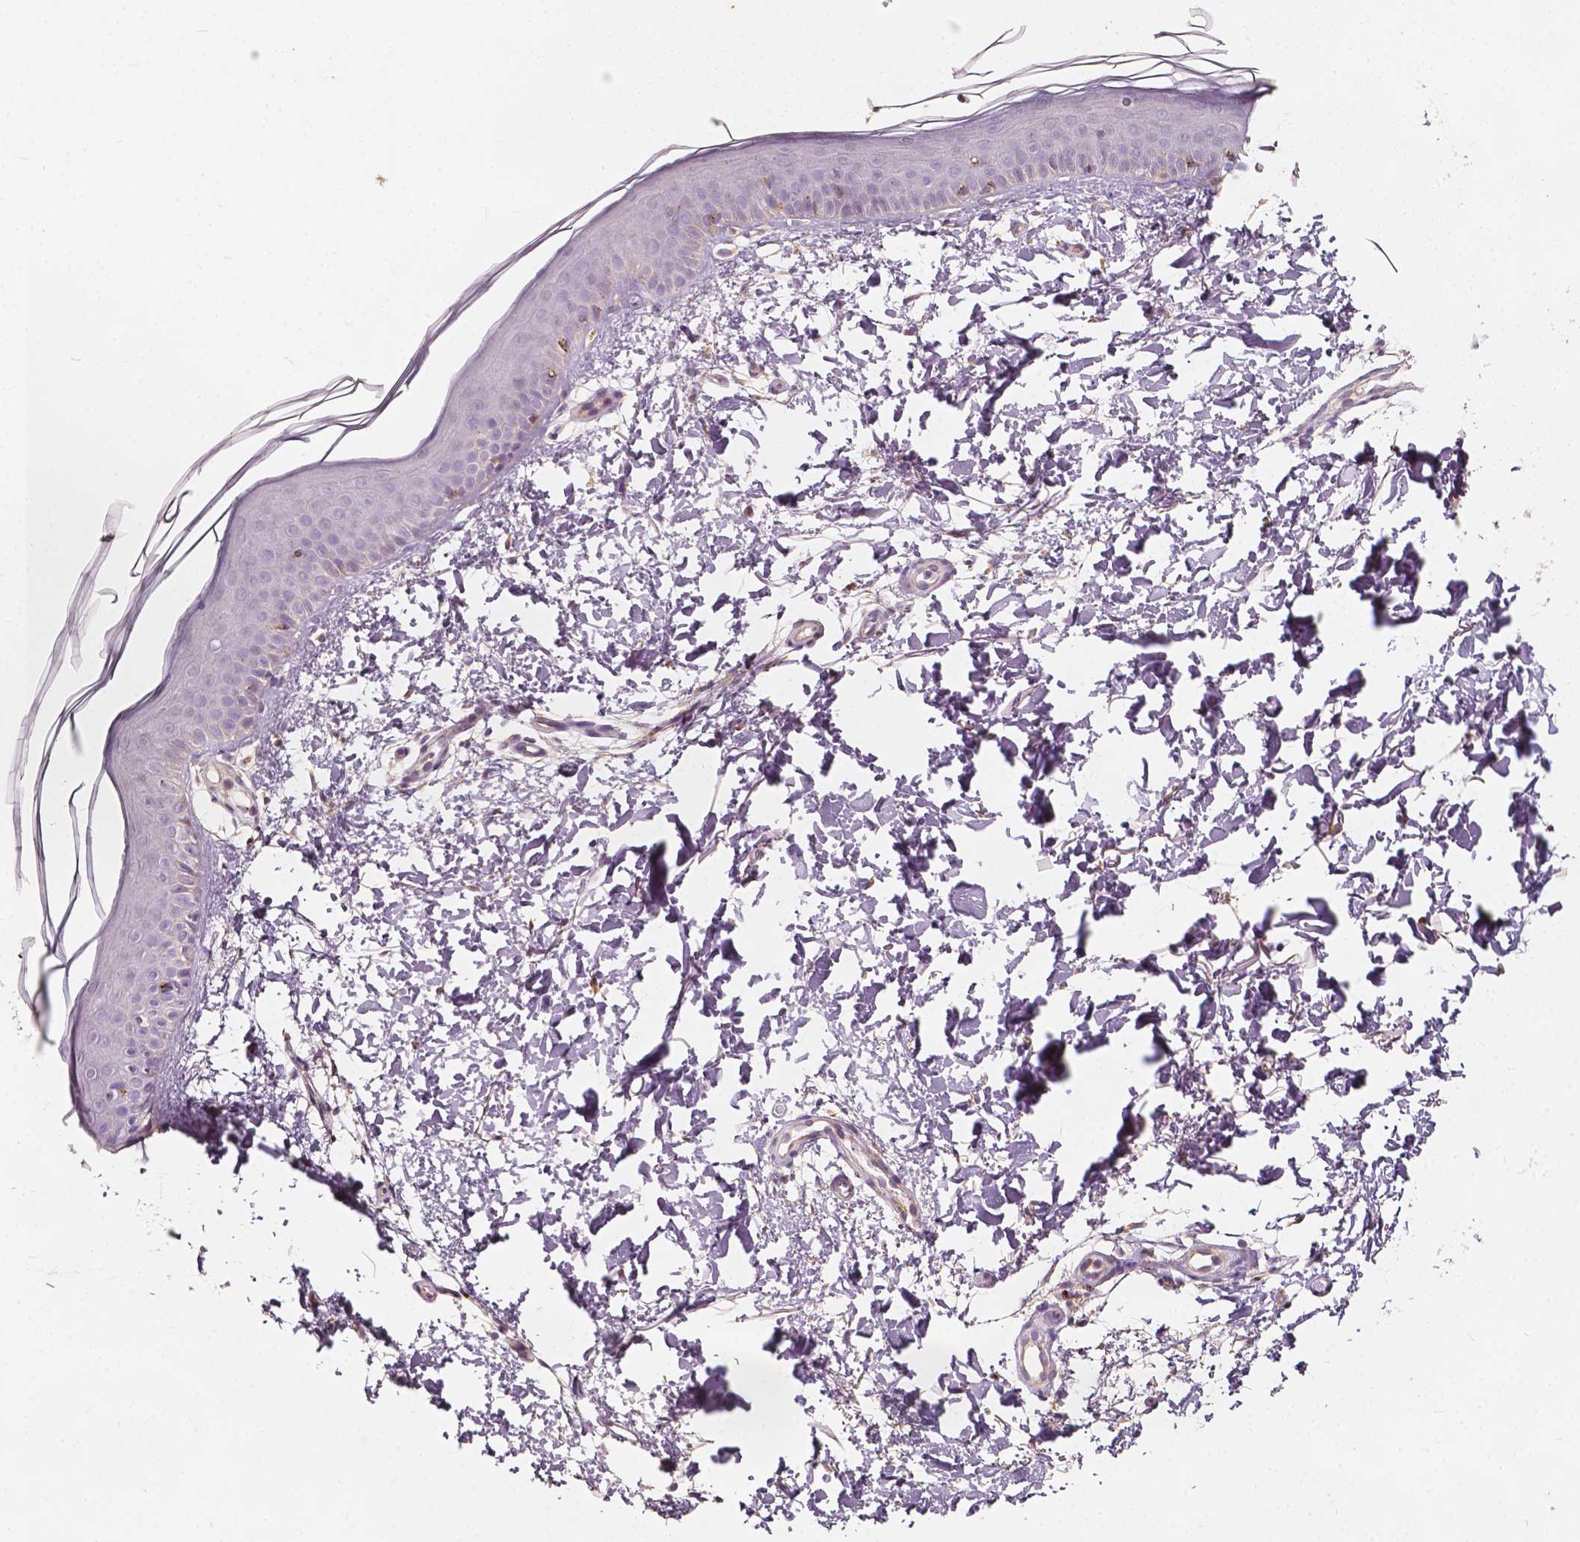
{"staining": {"intensity": "negative", "quantity": "none", "location": "none"}, "tissue": "skin", "cell_type": "Fibroblasts", "image_type": "normal", "snomed": [{"axis": "morphology", "description": "Normal tissue, NOS"}, {"axis": "topography", "description": "Skin"}], "caption": "A micrograph of human skin is negative for staining in fibroblasts. (DAB immunohistochemistry, high magnification).", "gene": "NPC1L1", "patient": {"sex": "female", "age": 62}}